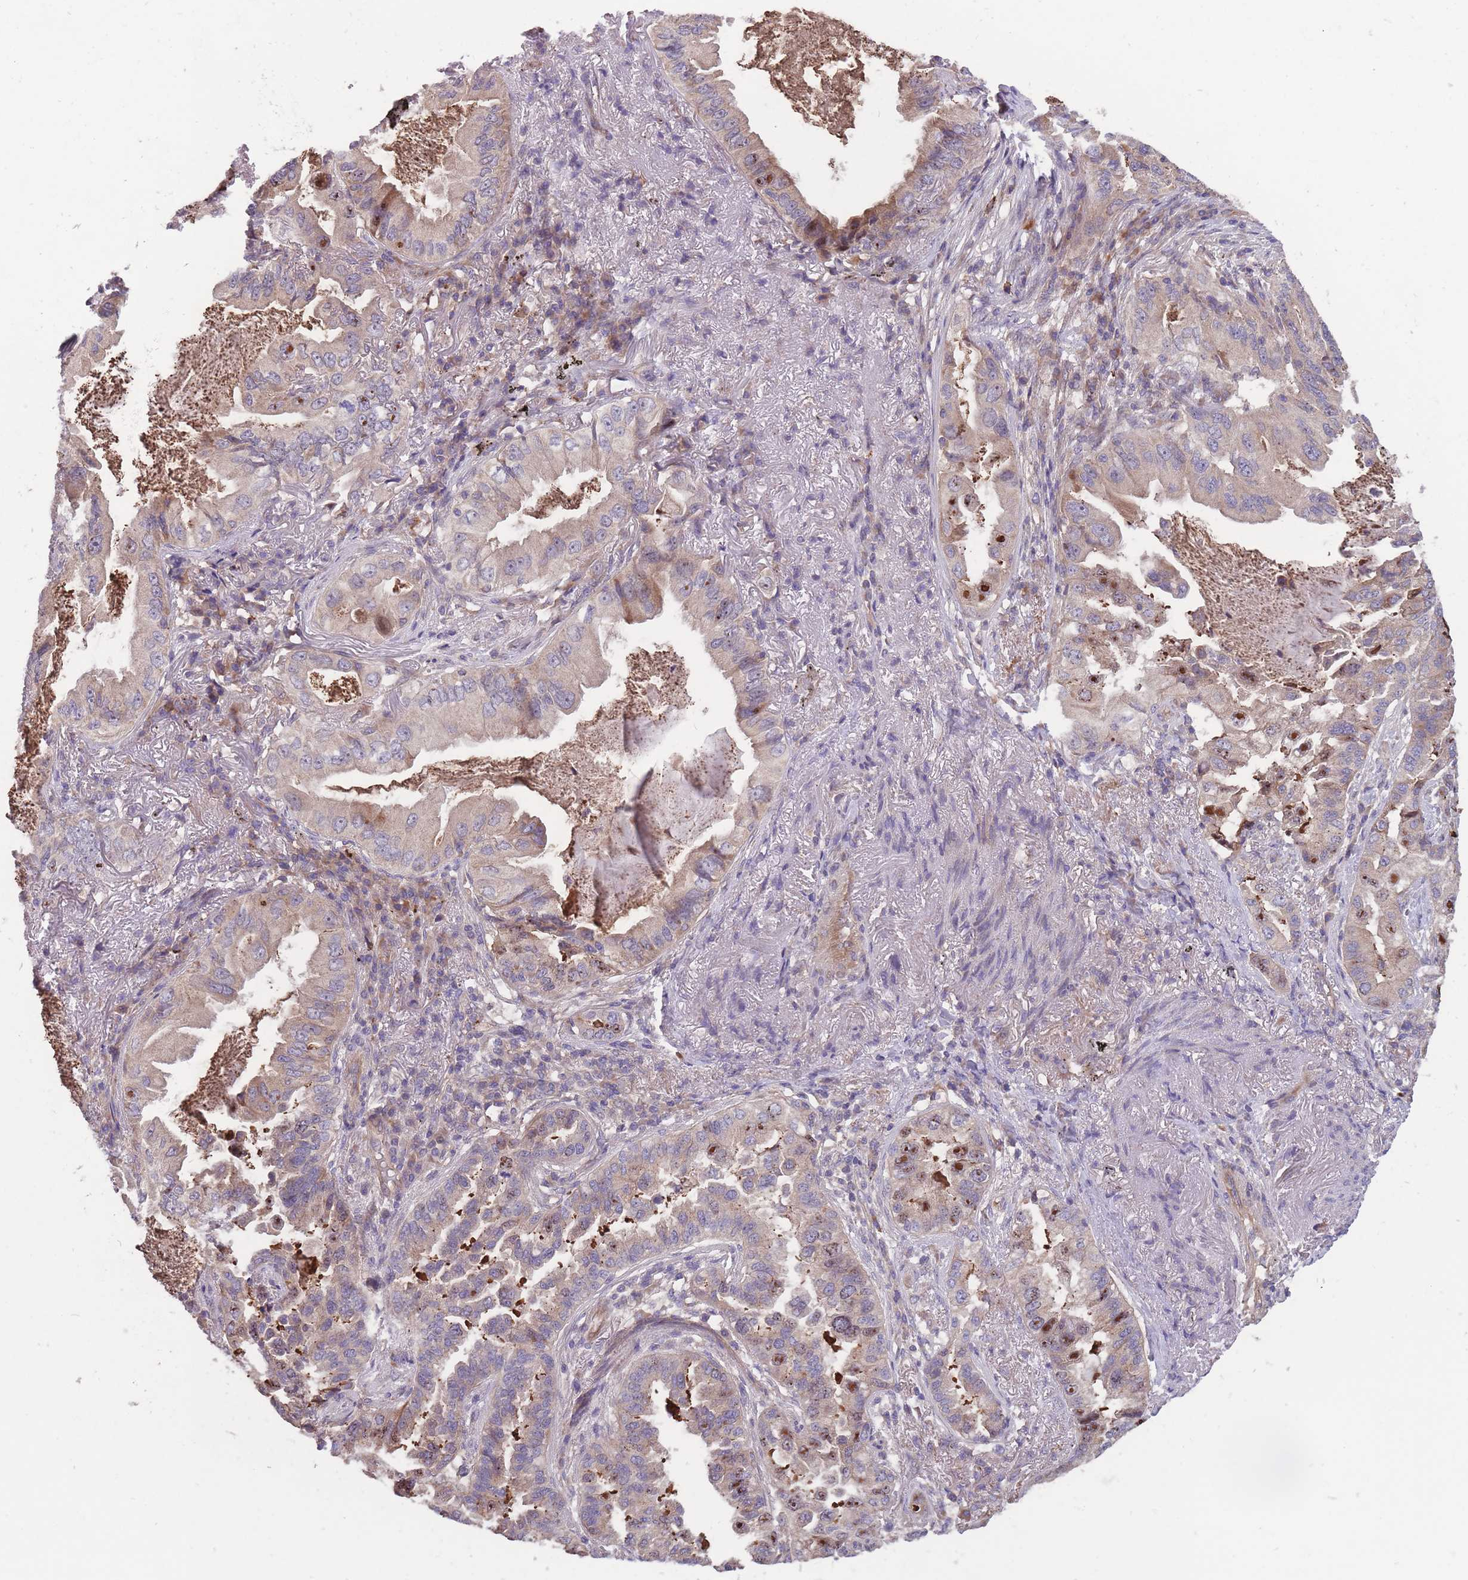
{"staining": {"intensity": "weak", "quantity": "25%-75%", "location": "cytoplasmic/membranous"}, "tissue": "lung cancer", "cell_type": "Tumor cells", "image_type": "cancer", "snomed": [{"axis": "morphology", "description": "Adenocarcinoma, NOS"}, {"axis": "topography", "description": "Lung"}], "caption": "Immunohistochemical staining of lung adenocarcinoma exhibits low levels of weak cytoplasmic/membranous expression in about 25%-75% of tumor cells.", "gene": "ITPKC", "patient": {"sex": "female", "age": 69}}